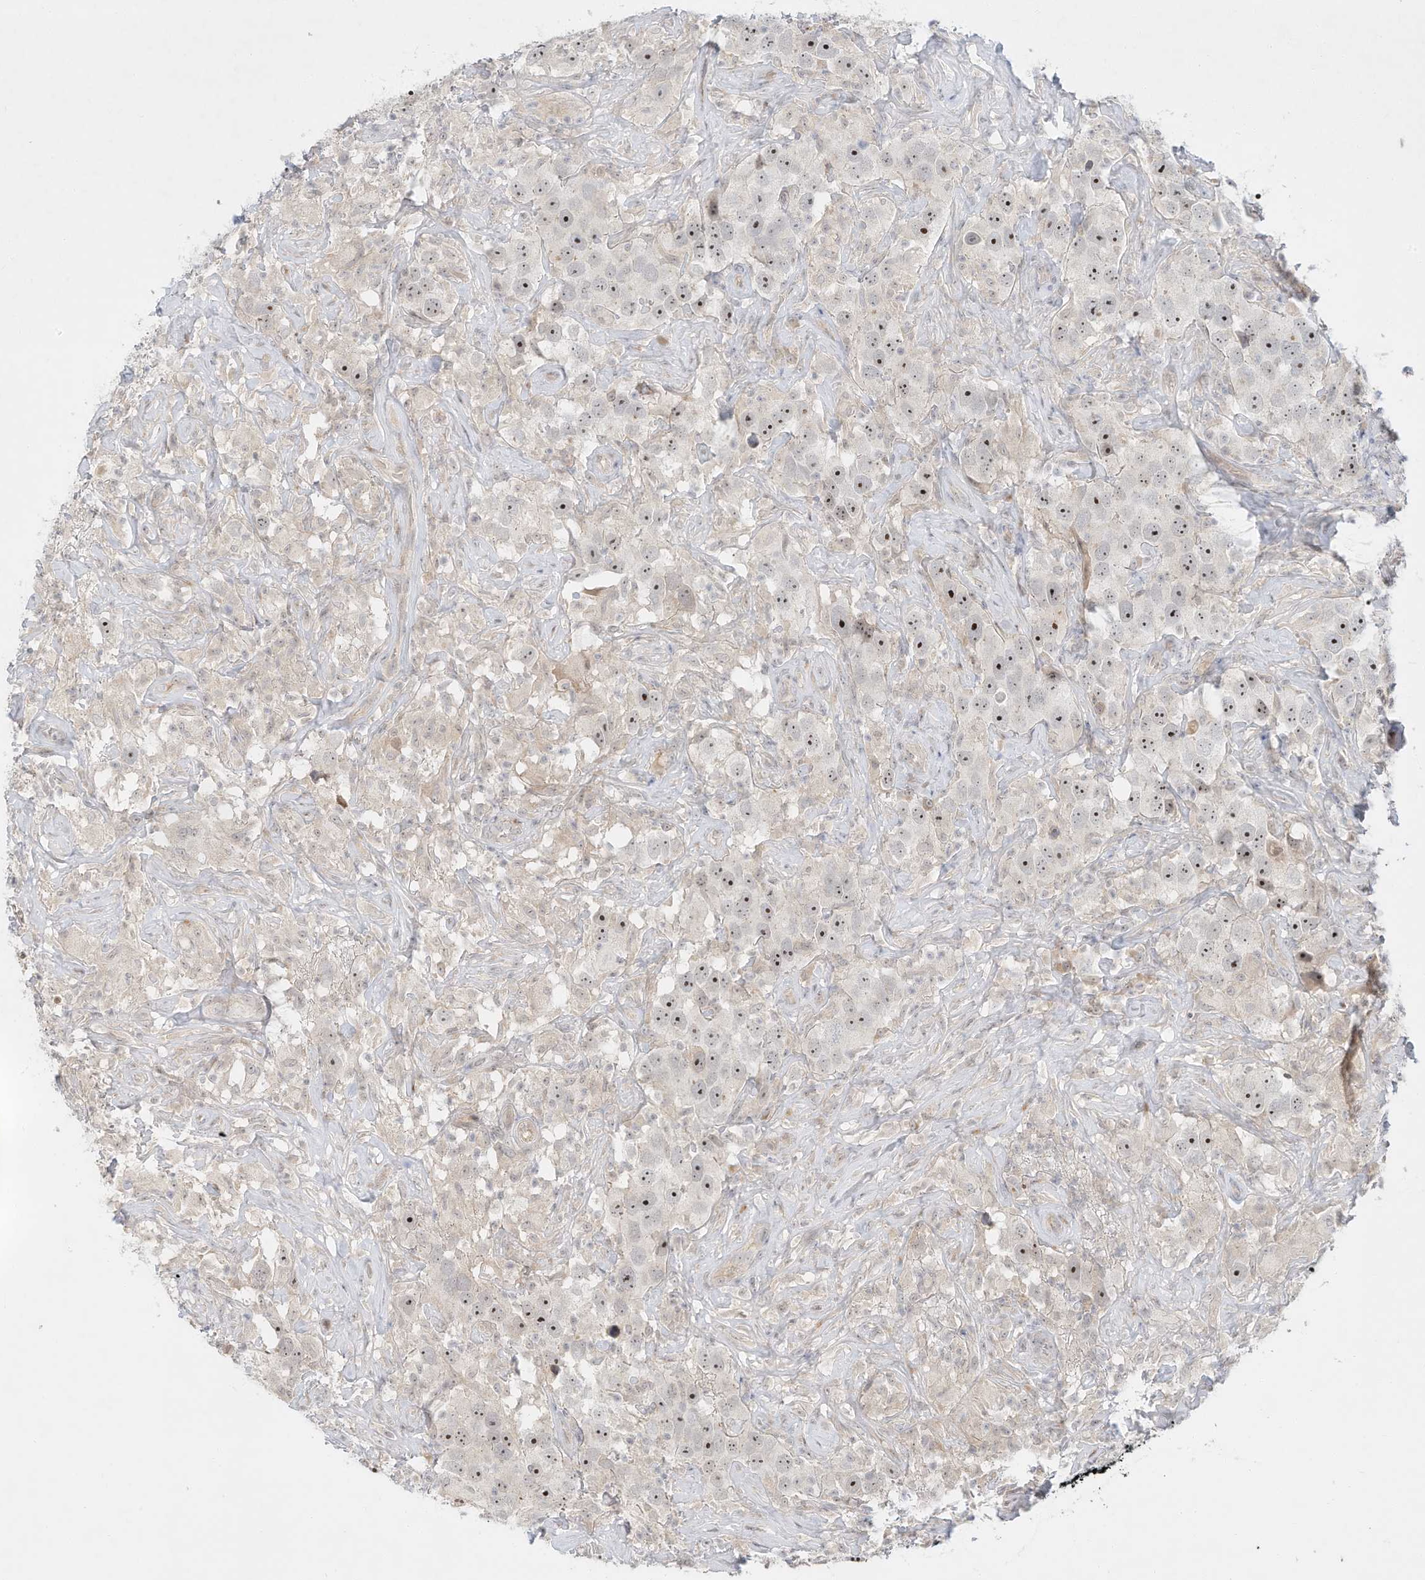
{"staining": {"intensity": "moderate", "quantity": "<25%", "location": "nuclear"}, "tissue": "testis cancer", "cell_type": "Tumor cells", "image_type": "cancer", "snomed": [{"axis": "morphology", "description": "Seminoma, NOS"}, {"axis": "topography", "description": "Testis"}], "caption": "Immunohistochemical staining of testis cancer (seminoma) displays moderate nuclear protein staining in approximately <25% of tumor cells.", "gene": "PAK6", "patient": {"sex": "male", "age": 49}}